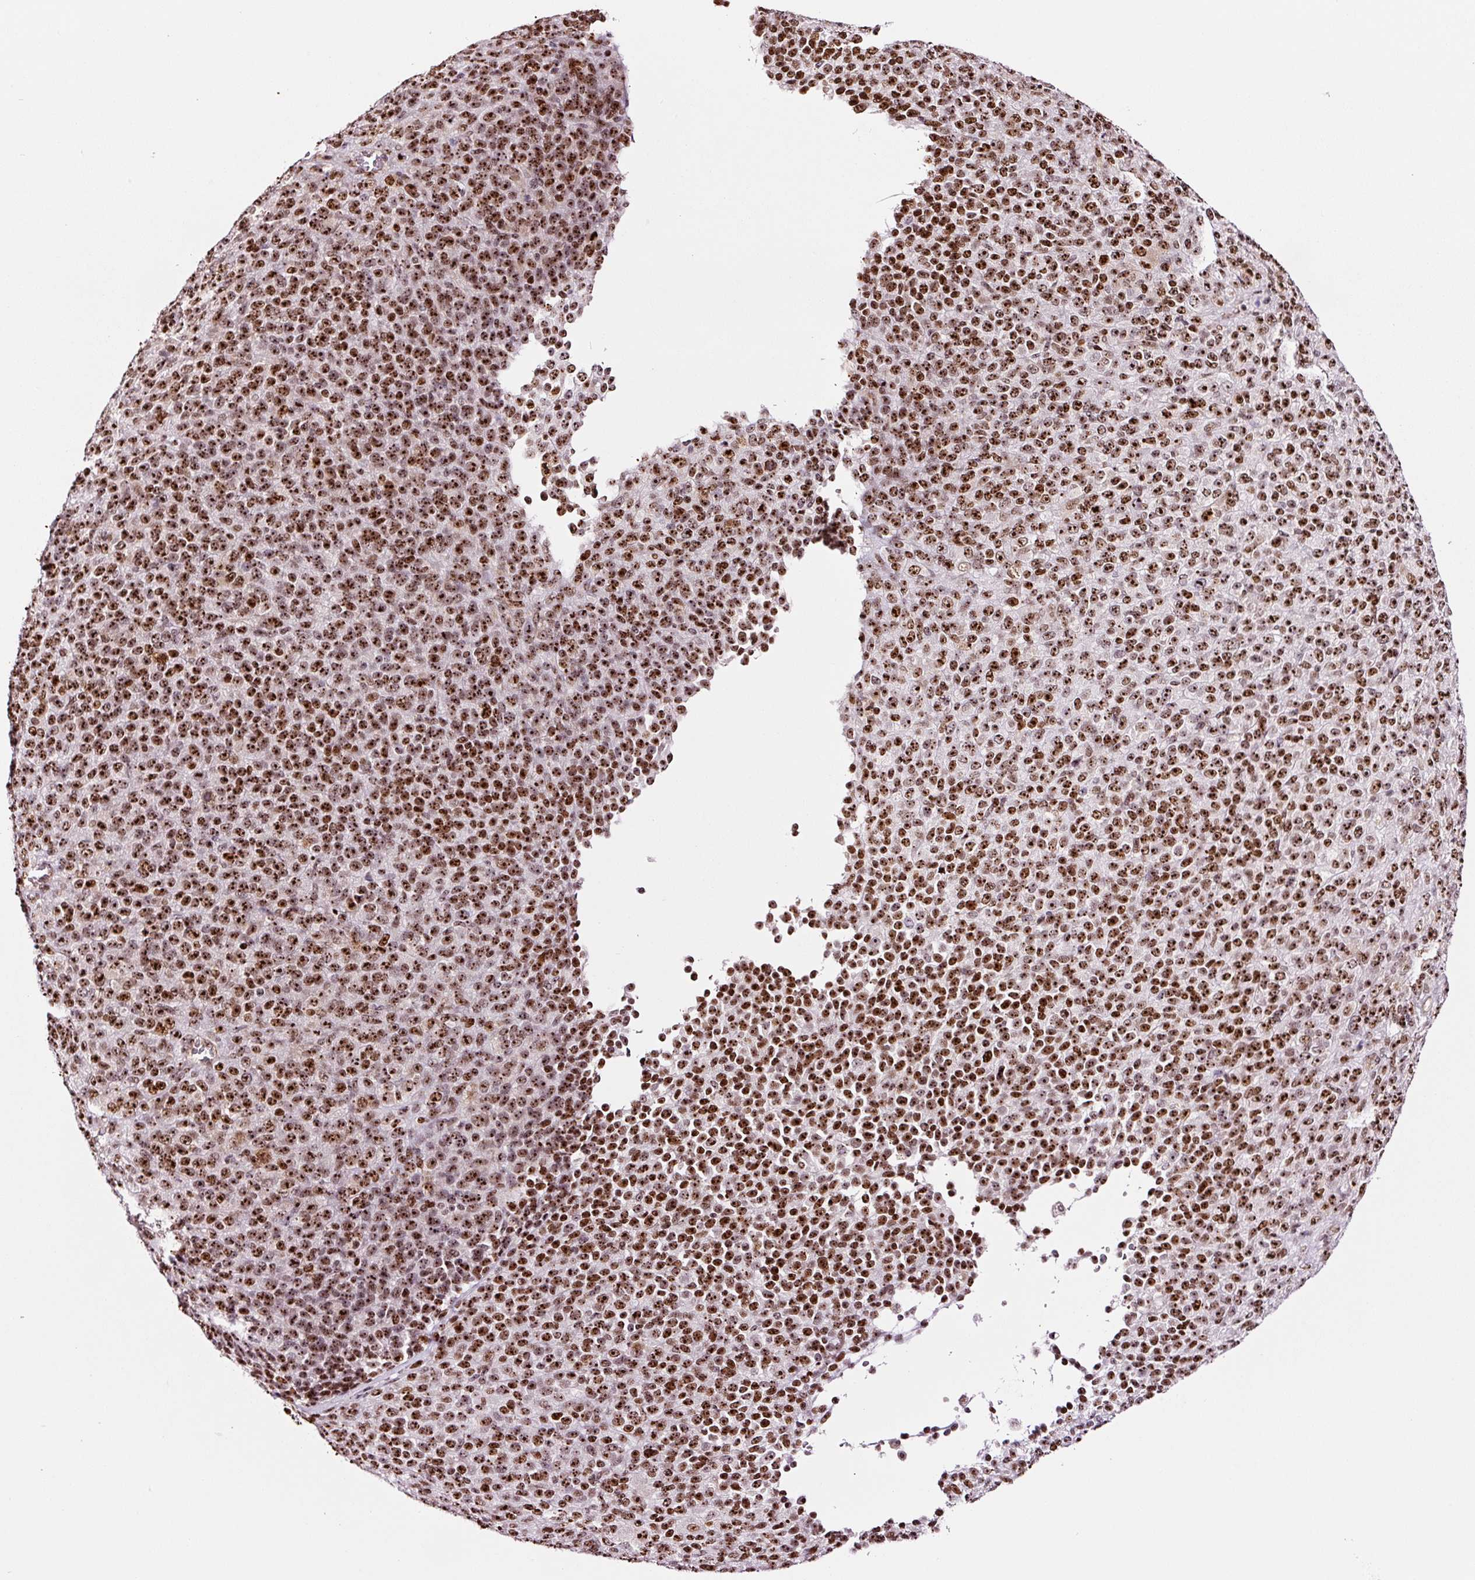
{"staining": {"intensity": "strong", "quantity": ">75%", "location": "nuclear"}, "tissue": "melanoma", "cell_type": "Tumor cells", "image_type": "cancer", "snomed": [{"axis": "morphology", "description": "Malignant melanoma, Metastatic site"}, {"axis": "topography", "description": "Brain"}], "caption": "IHC photomicrograph of neoplastic tissue: human malignant melanoma (metastatic site) stained using immunohistochemistry exhibits high levels of strong protein expression localized specifically in the nuclear of tumor cells, appearing as a nuclear brown color.", "gene": "GNL3", "patient": {"sex": "female", "age": 56}}